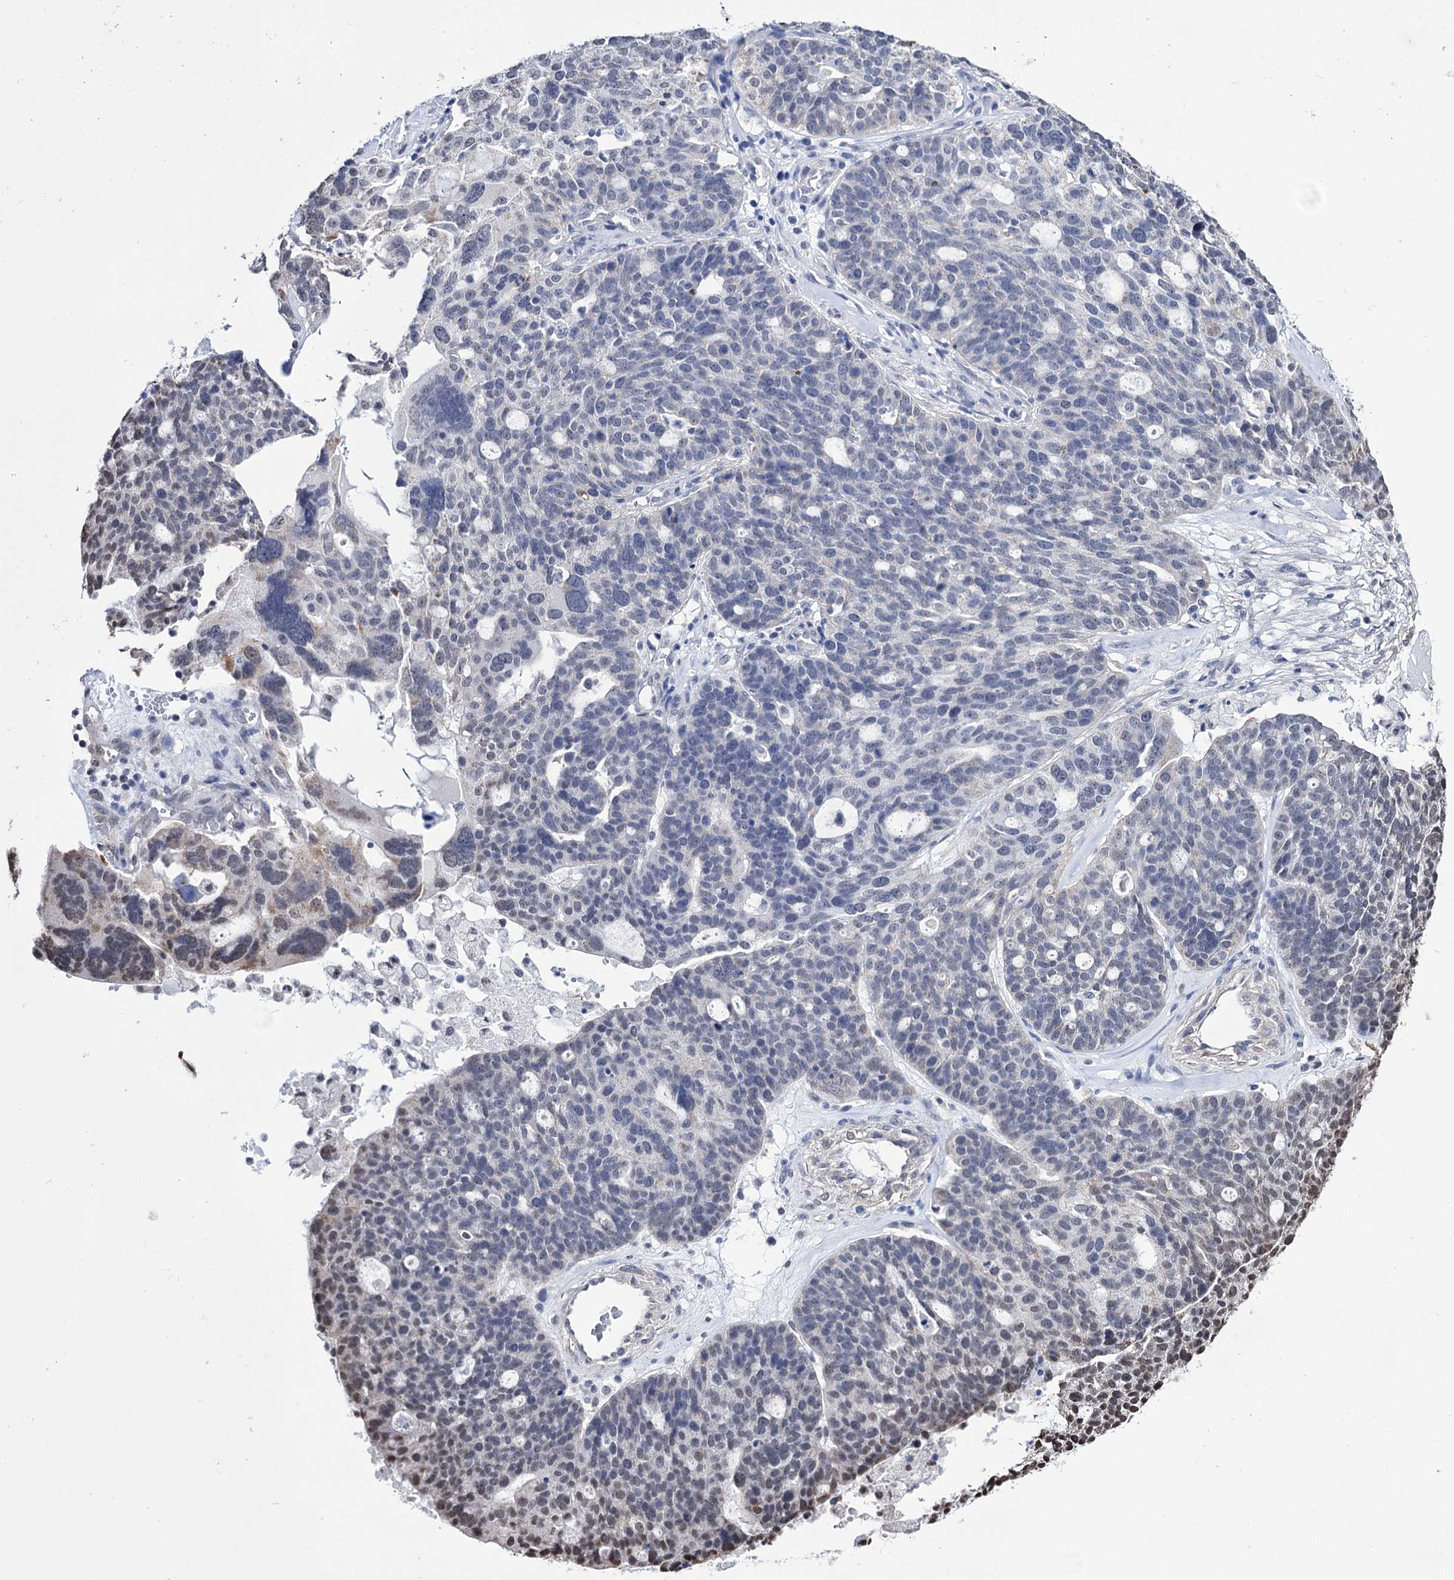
{"staining": {"intensity": "weak", "quantity": "<25%", "location": "nuclear"}, "tissue": "ovarian cancer", "cell_type": "Tumor cells", "image_type": "cancer", "snomed": [{"axis": "morphology", "description": "Cystadenocarcinoma, serous, NOS"}, {"axis": "topography", "description": "Ovary"}], "caption": "Histopathology image shows no protein expression in tumor cells of ovarian serous cystadenocarcinoma tissue. (DAB (3,3'-diaminobenzidine) immunohistochemistry (IHC) visualized using brightfield microscopy, high magnification).", "gene": "ABHD10", "patient": {"sex": "female", "age": 59}}